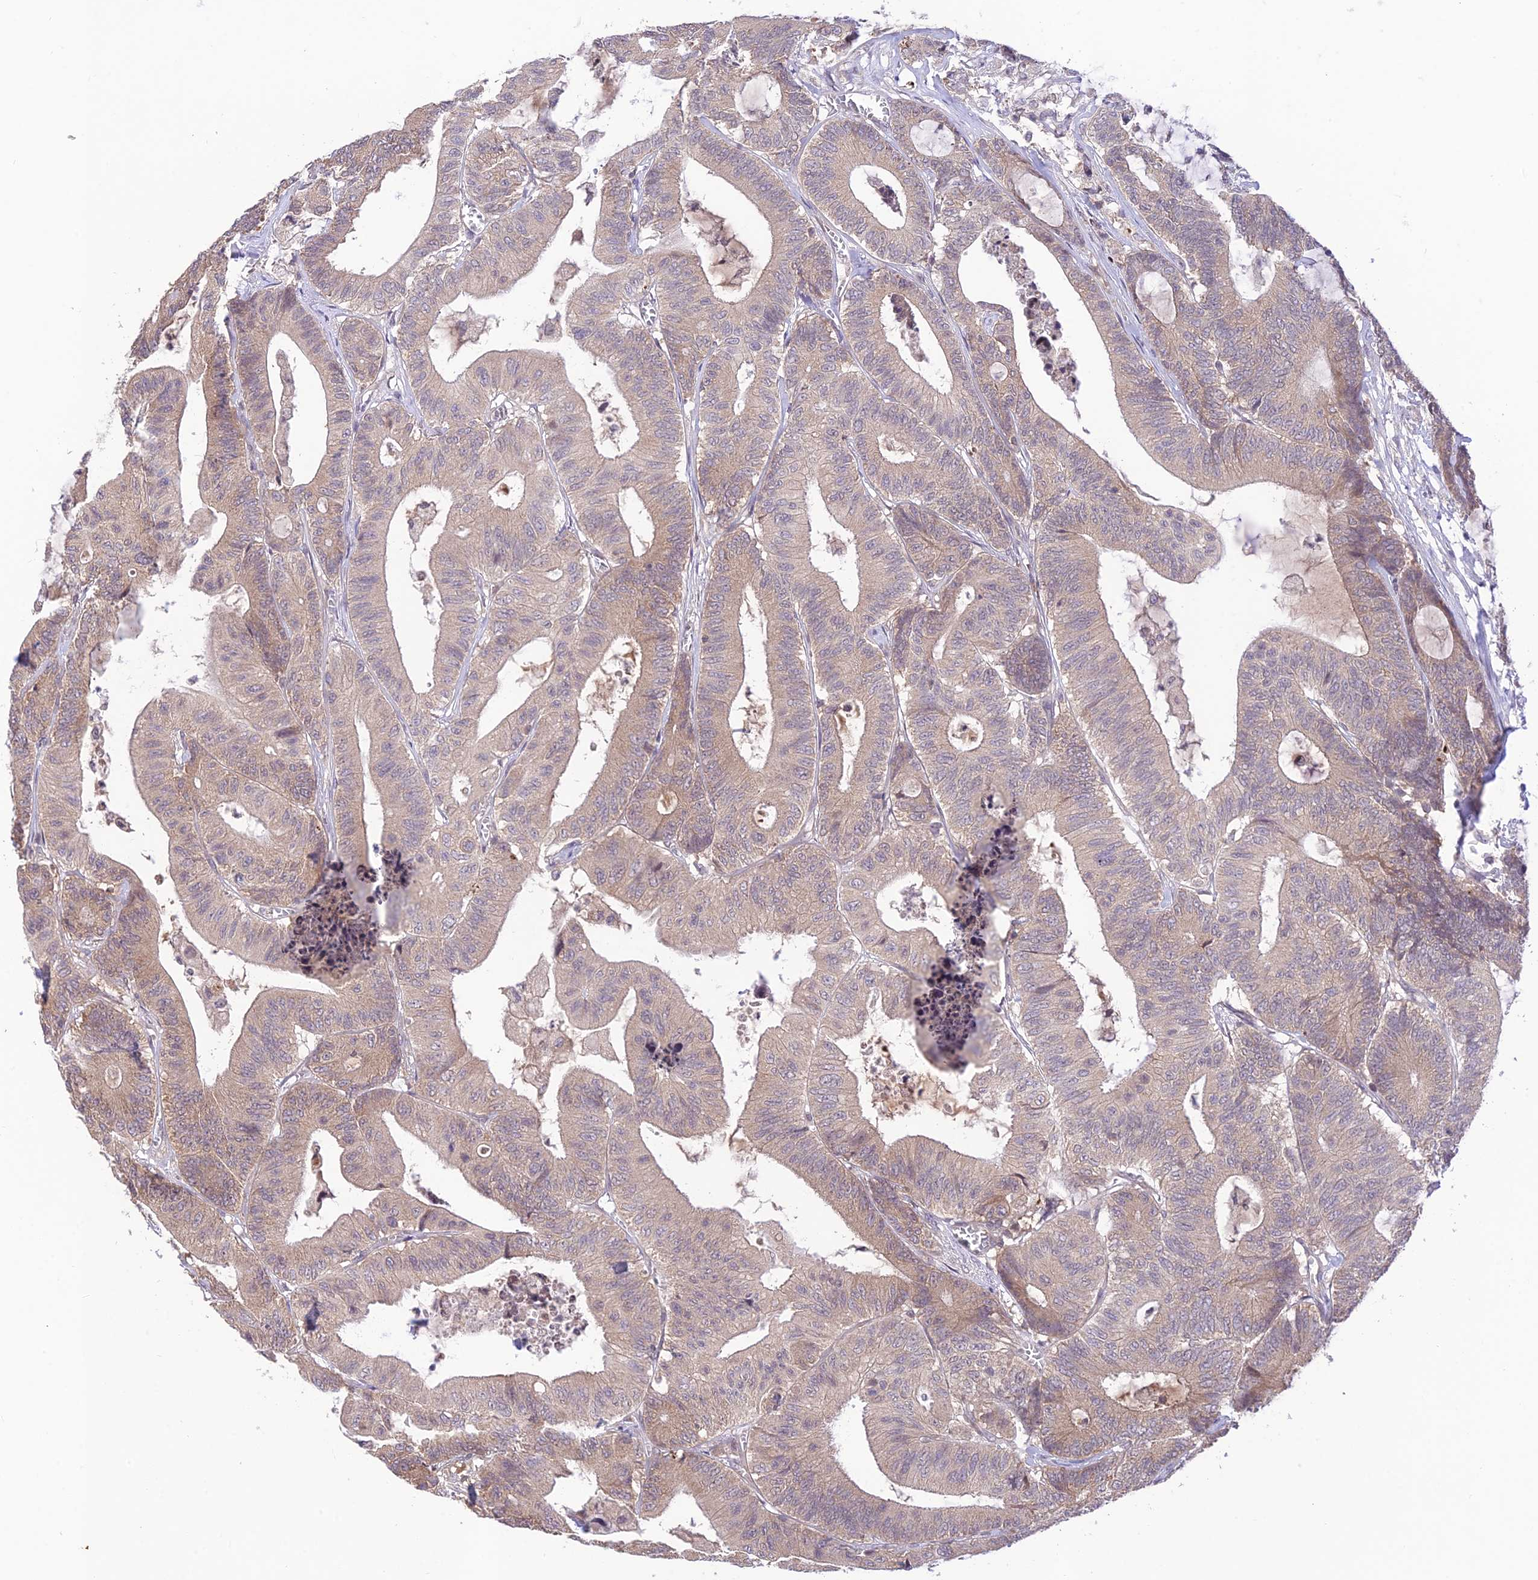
{"staining": {"intensity": "weak", "quantity": "25%-75%", "location": "cytoplasmic/membranous"}, "tissue": "colorectal cancer", "cell_type": "Tumor cells", "image_type": "cancer", "snomed": [{"axis": "morphology", "description": "Adenocarcinoma, NOS"}, {"axis": "topography", "description": "Colon"}], "caption": "The histopathology image displays staining of colorectal cancer (adenocarcinoma), revealing weak cytoplasmic/membranous protein staining (brown color) within tumor cells. (Brightfield microscopy of DAB IHC at high magnification).", "gene": "TEKT1", "patient": {"sex": "female", "age": 84}}